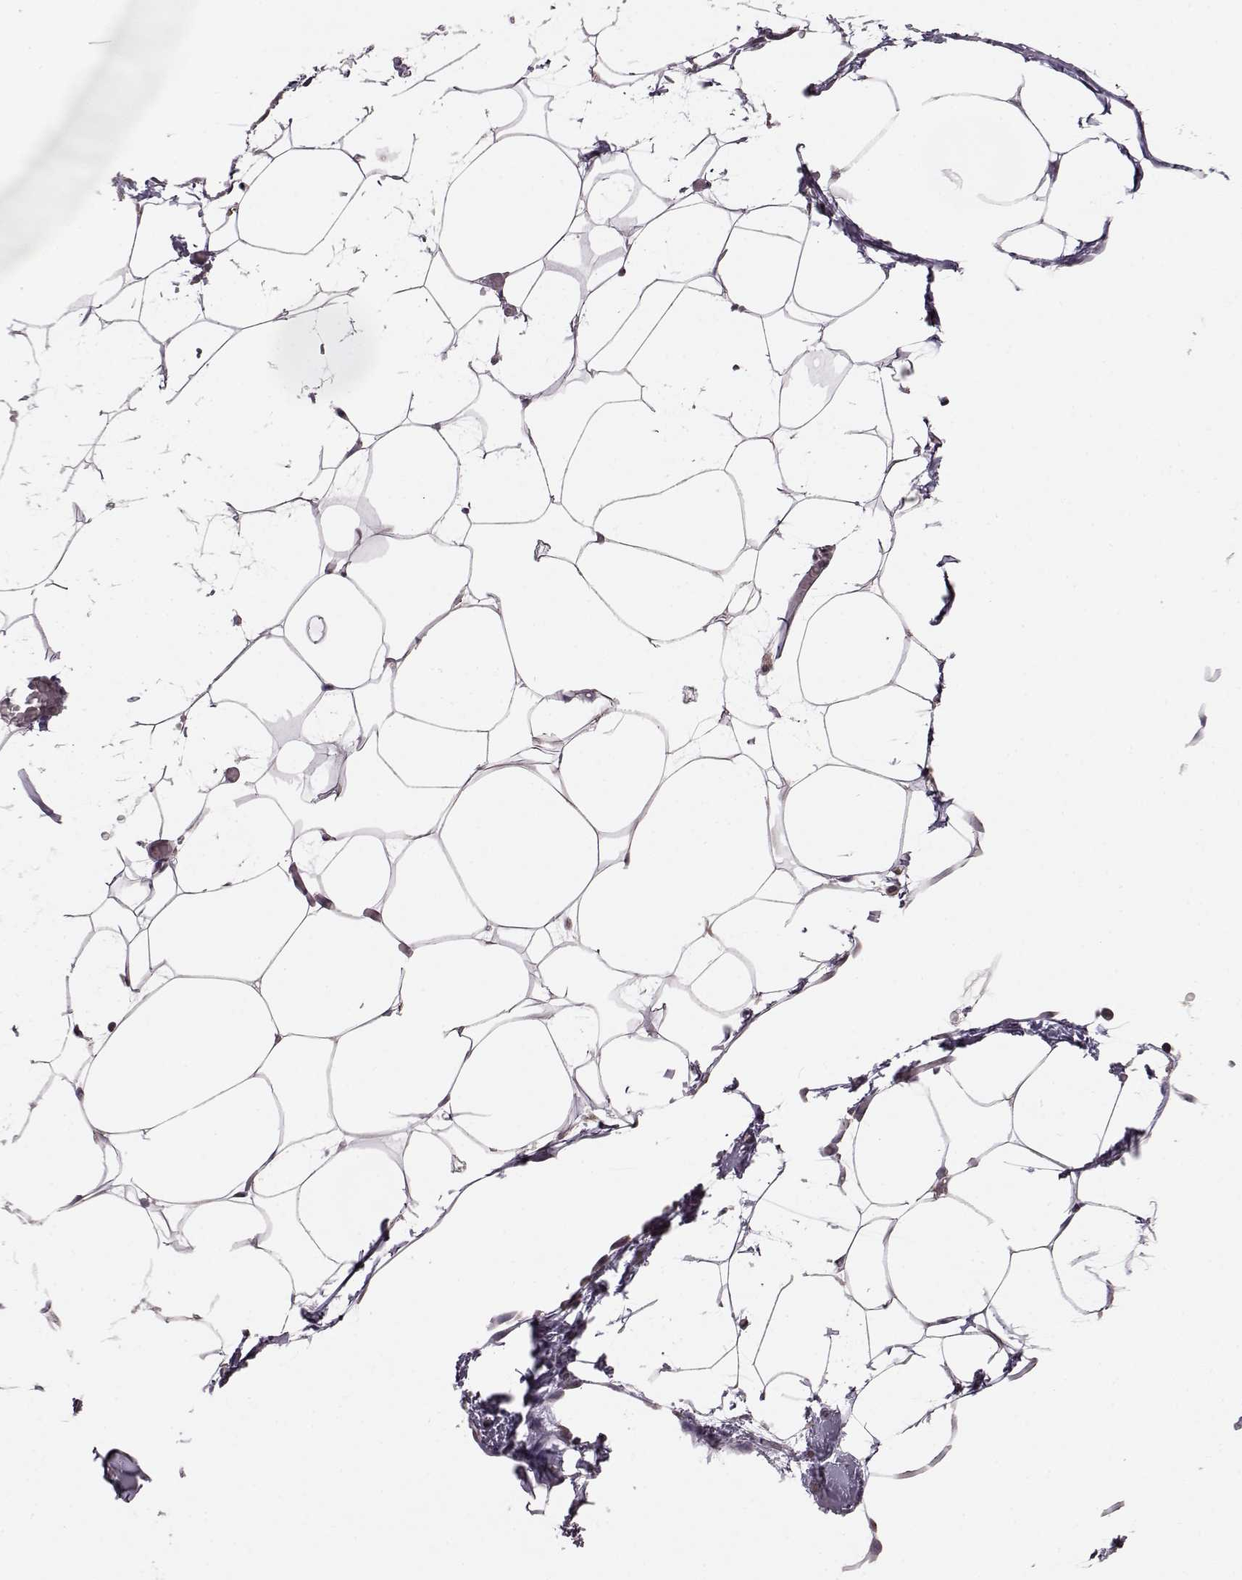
{"staining": {"intensity": "weak", "quantity": "<25%", "location": "nuclear"}, "tissue": "adipose tissue", "cell_type": "Adipocytes", "image_type": "normal", "snomed": [{"axis": "morphology", "description": "Normal tissue, NOS"}, {"axis": "topography", "description": "Adipose tissue"}], "caption": "Immunohistochemical staining of unremarkable adipose tissue displays no significant staining in adipocytes. (DAB immunohistochemistry (IHC) with hematoxylin counter stain).", "gene": "ALDH3A1", "patient": {"sex": "male", "age": 57}}